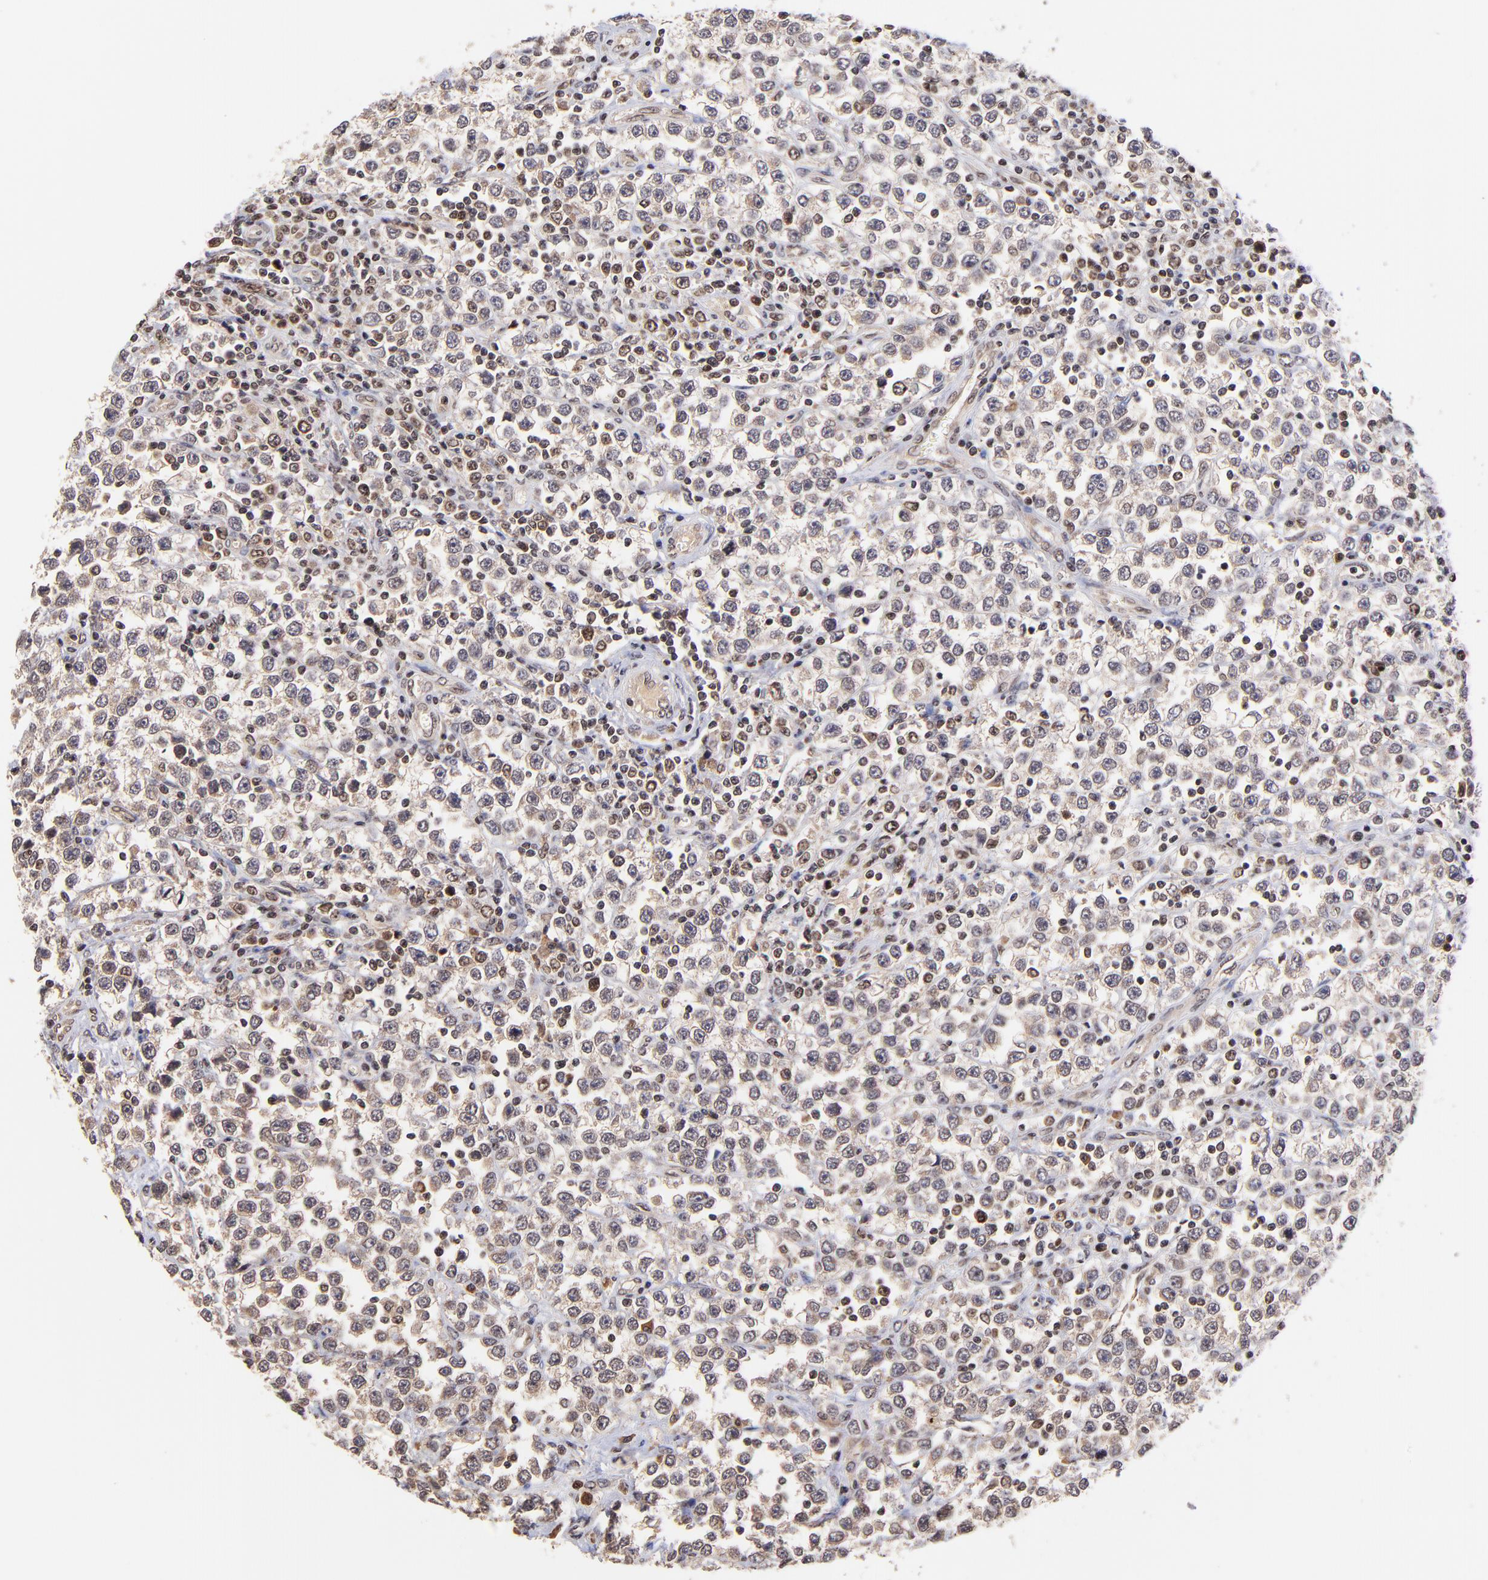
{"staining": {"intensity": "weak", "quantity": ">75%", "location": "cytoplasmic/membranous"}, "tissue": "testis cancer", "cell_type": "Tumor cells", "image_type": "cancer", "snomed": [{"axis": "morphology", "description": "Seminoma, NOS"}, {"axis": "topography", "description": "Testis"}], "caption": "An image showing weak cytoplasmic/membranous staining in about >75% of tumor cells in testis cancer, as visualized by brown immunohistochemical staining.", "gene": "WDR25", "patient": {"sex": "male", "age": 25}}